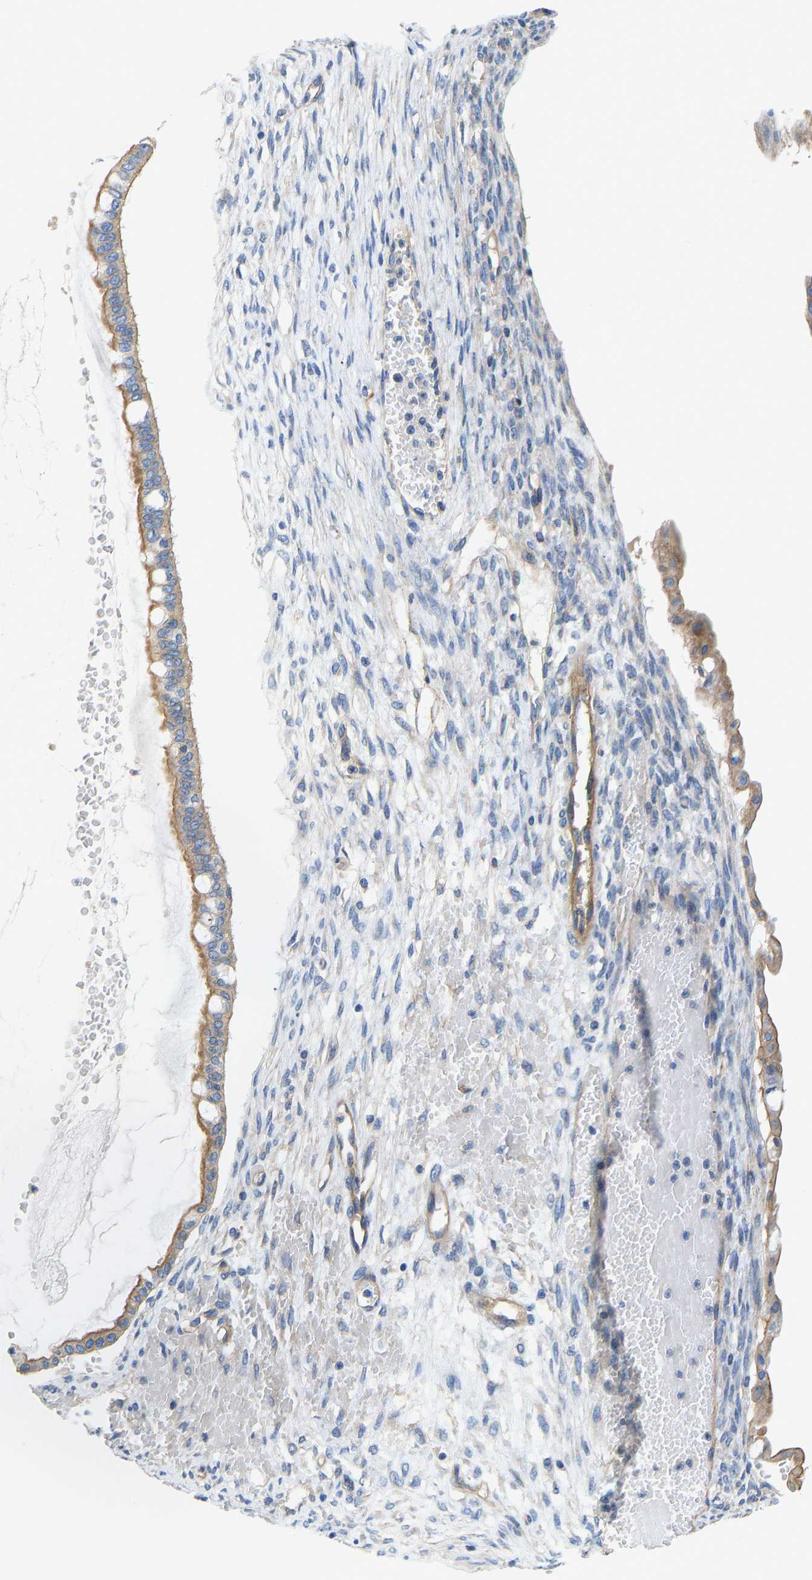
{"staining": {"intensity": "moderate", "quantity": ">75%", "location": "cytoplasmic/membranous"}, "tissue": "ovarian cancer", "cell_type": "Tumor cells", "image_type": "cancer", "snomed": [{"axis": "morphology", "description": "Cystadenocarcinoma, mucinous, NOS"}, {"axis": "topography", "description": "Ovary"}], "caption": "Moderate cytoplasmic/membranous protein expression is identified in approximately >75% of tumor cells in ovarian cancer.", "gene": "CHAD", "patient": {"sex": "female", "age": 73}}